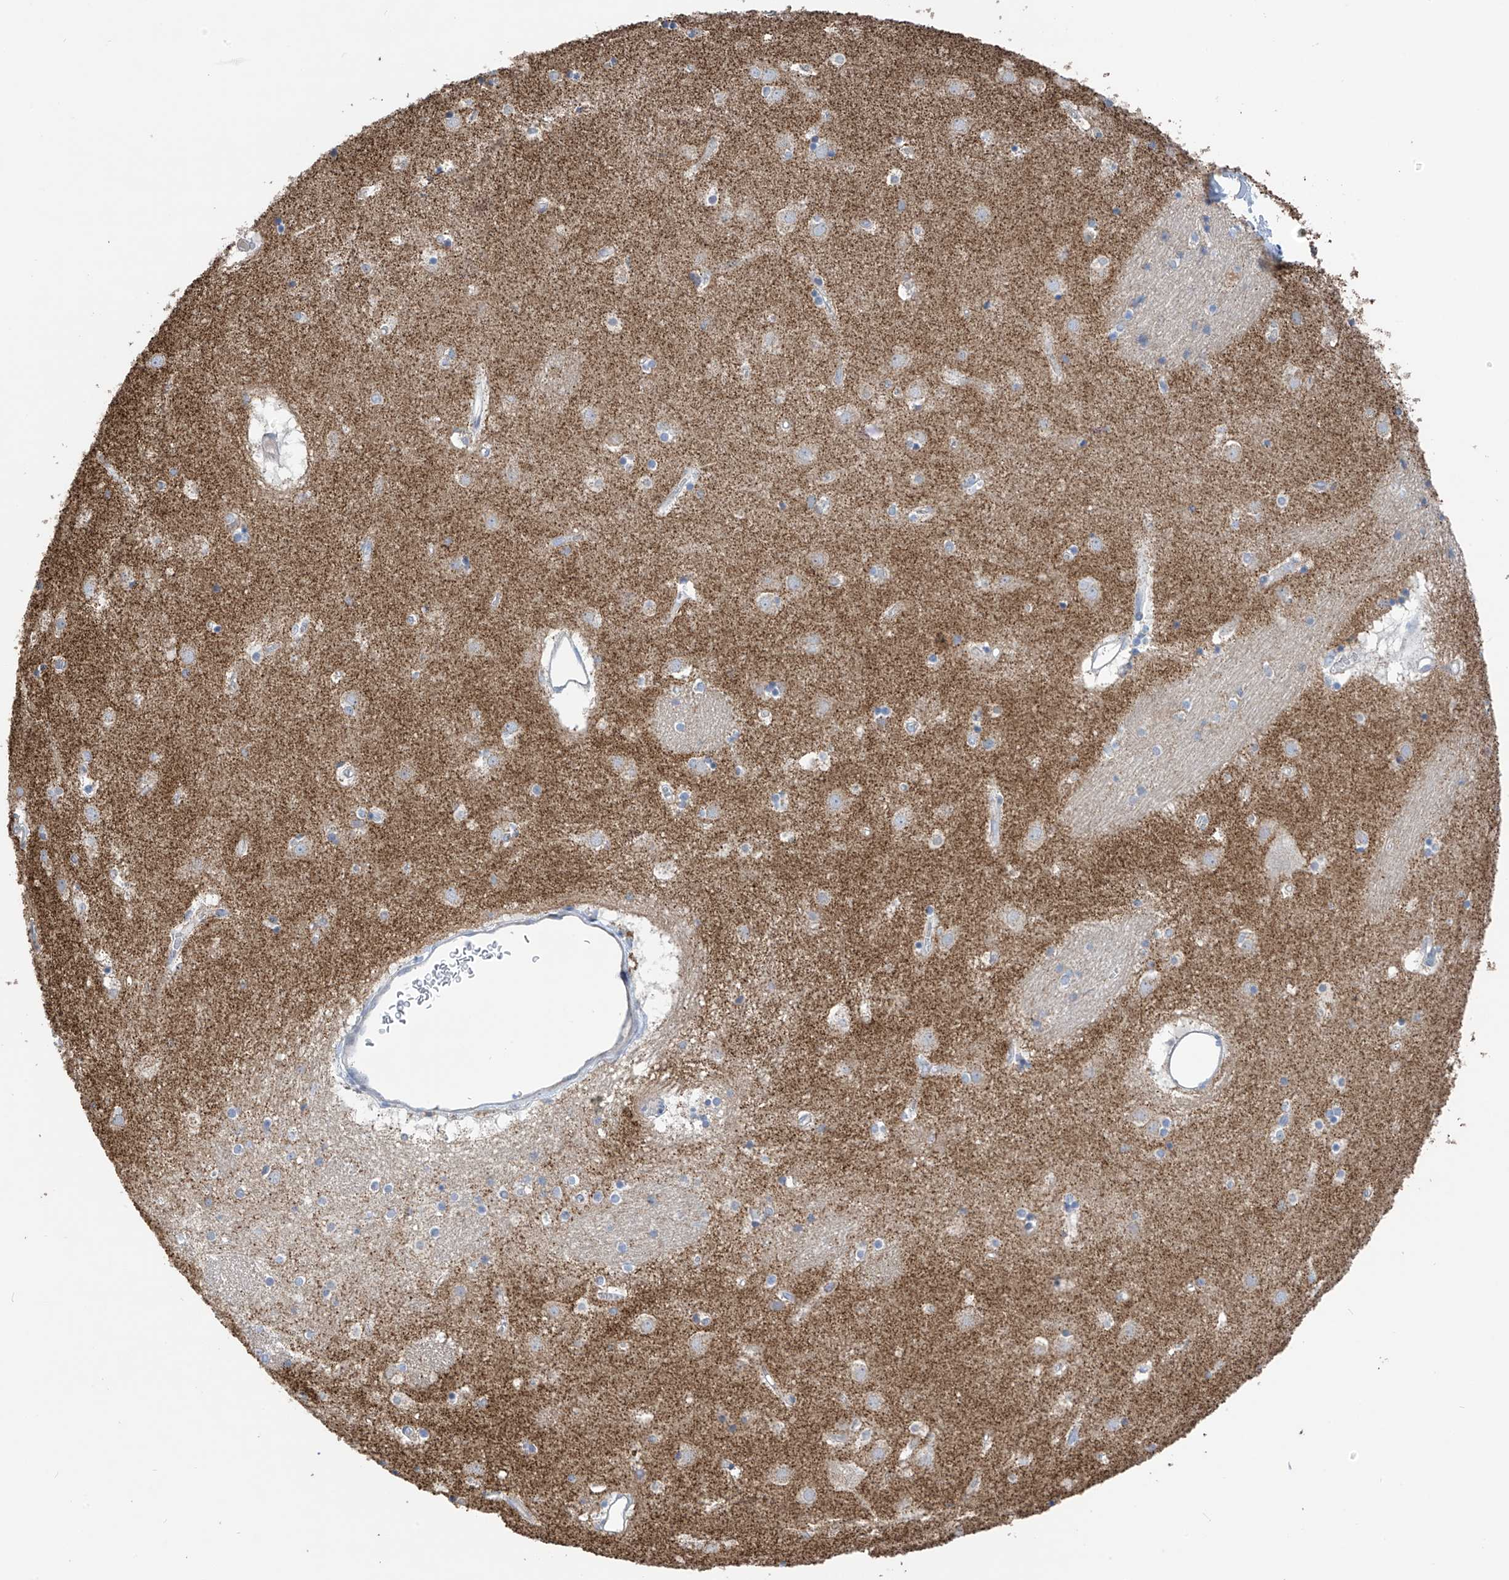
{"staining": {"intensity": "negative", "quantity": "none", "location": "none"}, "tissue": "caudate", "cell_type": "Glial cells", "image_type": "normal", "snomed": [{"axis": "morphology", "description": "Normal tissue, NOS"}, {"axis": "topography", "description": "Lateral ventricle wall"}], "caption": "A micrograph of caudate stained for a protein shows no brown staining in glial cells.", "gene": "SYN3", "patient": {"sex": "male", "age": 70}}